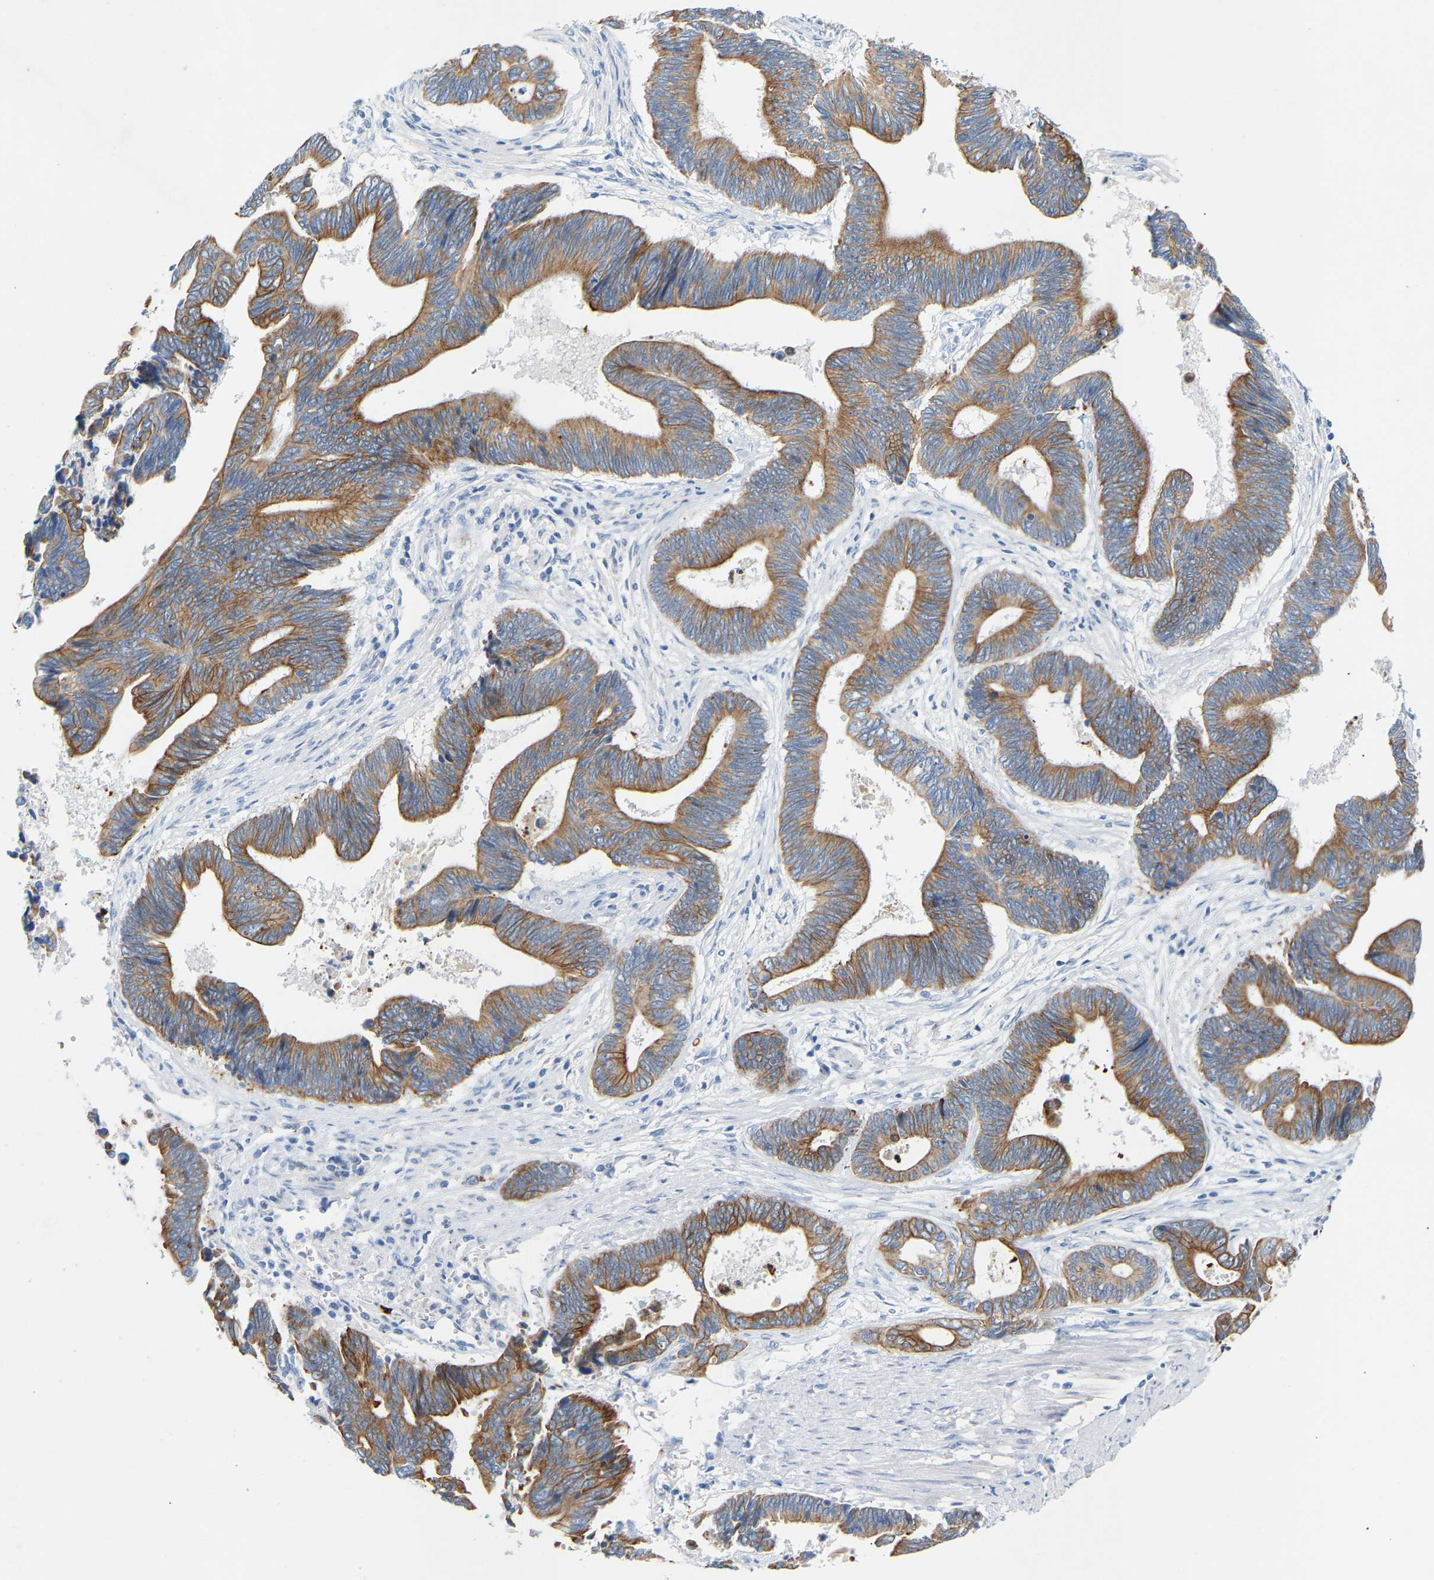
{"staining": {"intensity": "moderate", "quantity": ">75%", "location": "cytoplasmic/membranous"}, "tissue": "pancreatic cancer", "cell_type": "Tumor cells", "image_type": "cancer", "snomed": [{"axis": "morphology", "description": "Adenocarcinoma, NOS"}, {"axis": "topography", "description": "Pancreas"}], "caption": "IHC image of pancreatic adenocarcinoma stained for a protein (brown), which shows medium levels of moderate cytoplasmic/membranous expression in approximately >75% of tumor cells.", "gene": "PEX1", "patient": {"sex": "female", "age": 70}}